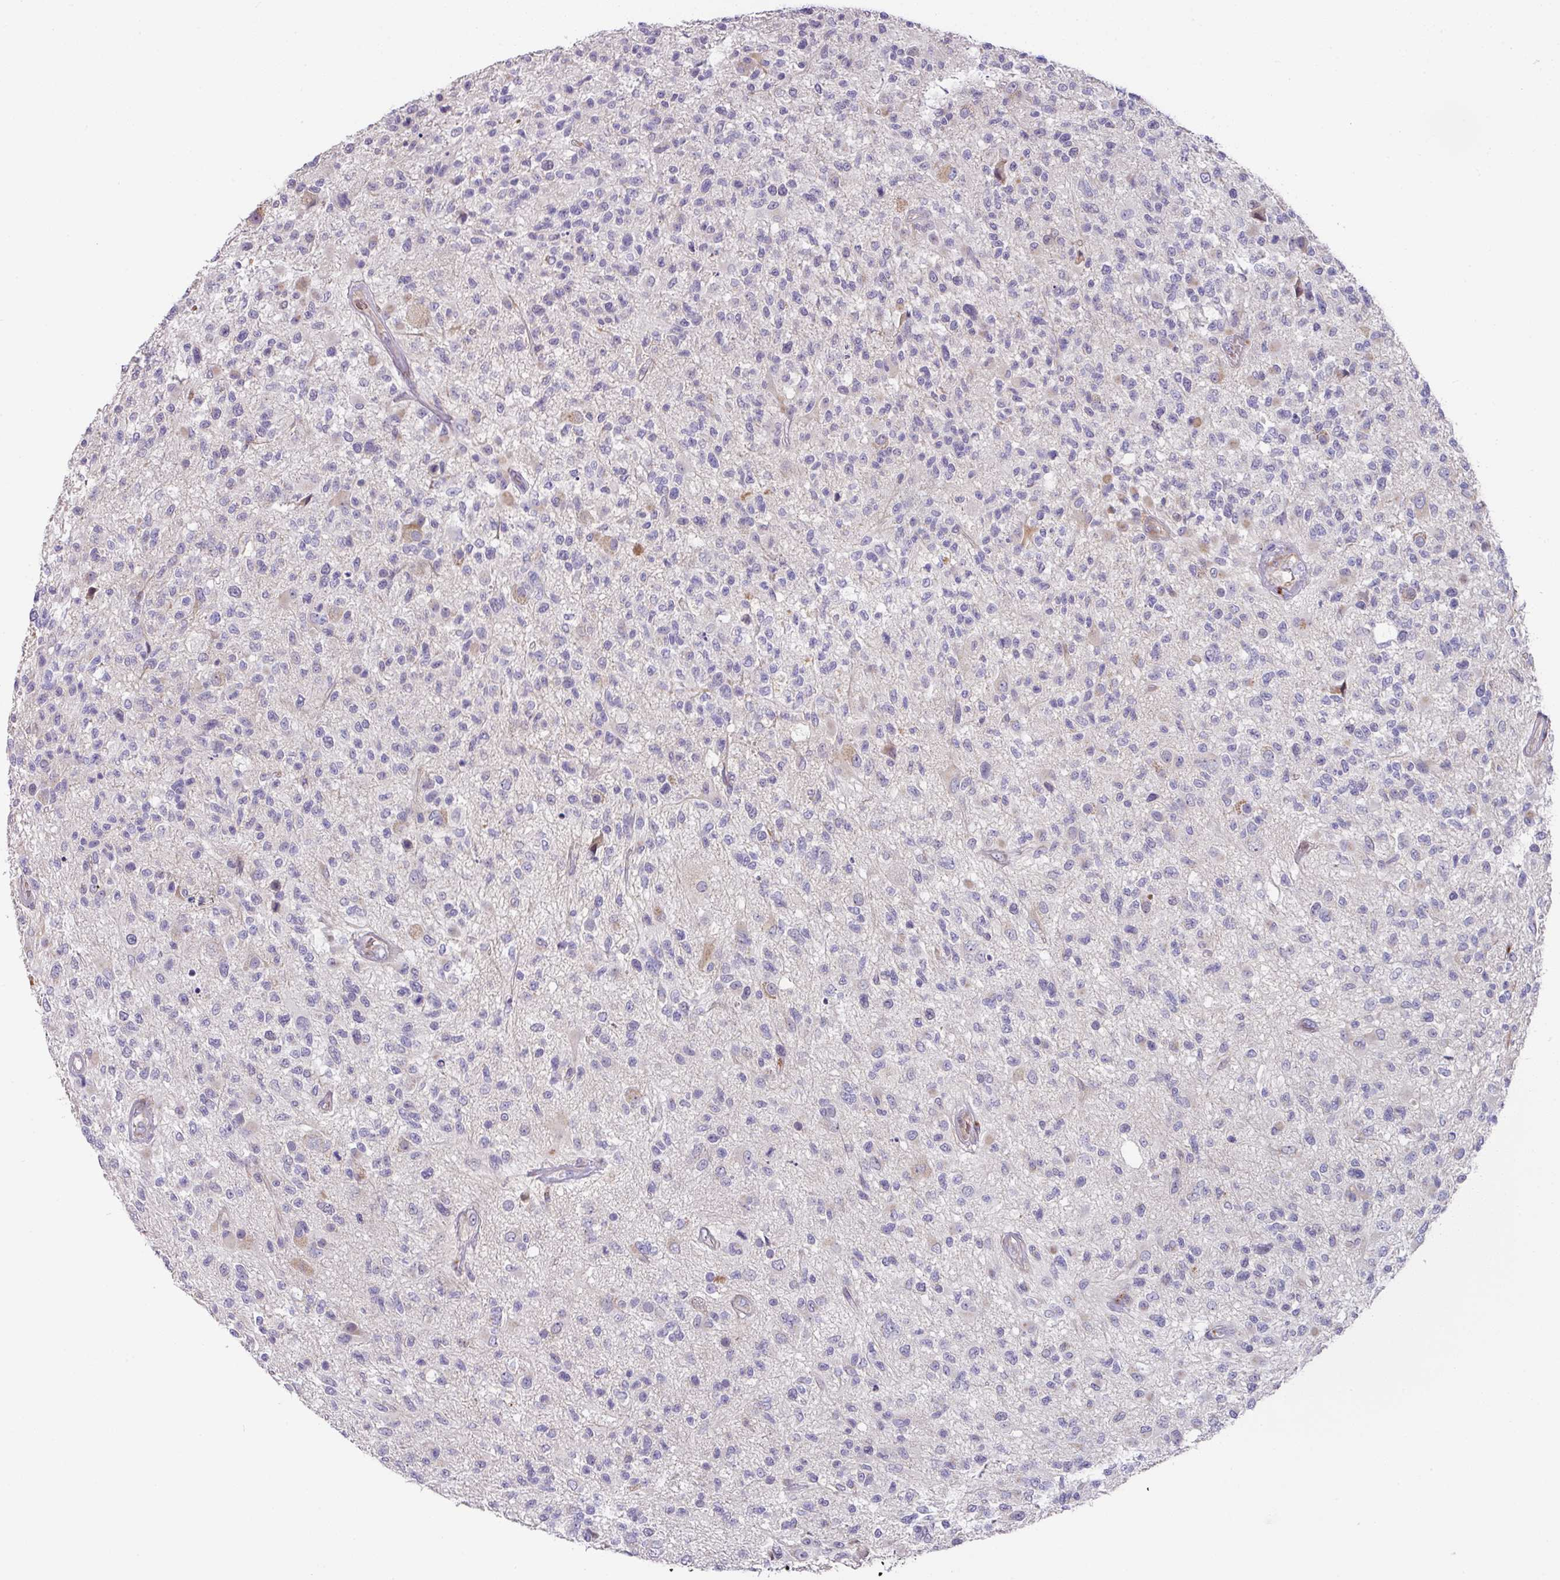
{"staining": {"intensity": "weak", "quantity": "<25%", "location": "cytoplasmic/membranous"}, "tissue": "glioma", "cell_type": "Tumor cells", "image_type": "cancer", "snomed": [{"axis": "morphology", "description": "Glioma, malignant, High grade"}, {"axis": "morphology", "description": "Glioblastoma, NOS"}, {"axis": "topography", "description": "Brain"}], "caption": "A photomicrograph of high-grade glioma (malignant) stained for a protein shows no brown staining in tumor cells.", "gene": "TARM1", "patient": {"sex": "male", "age": 60}}